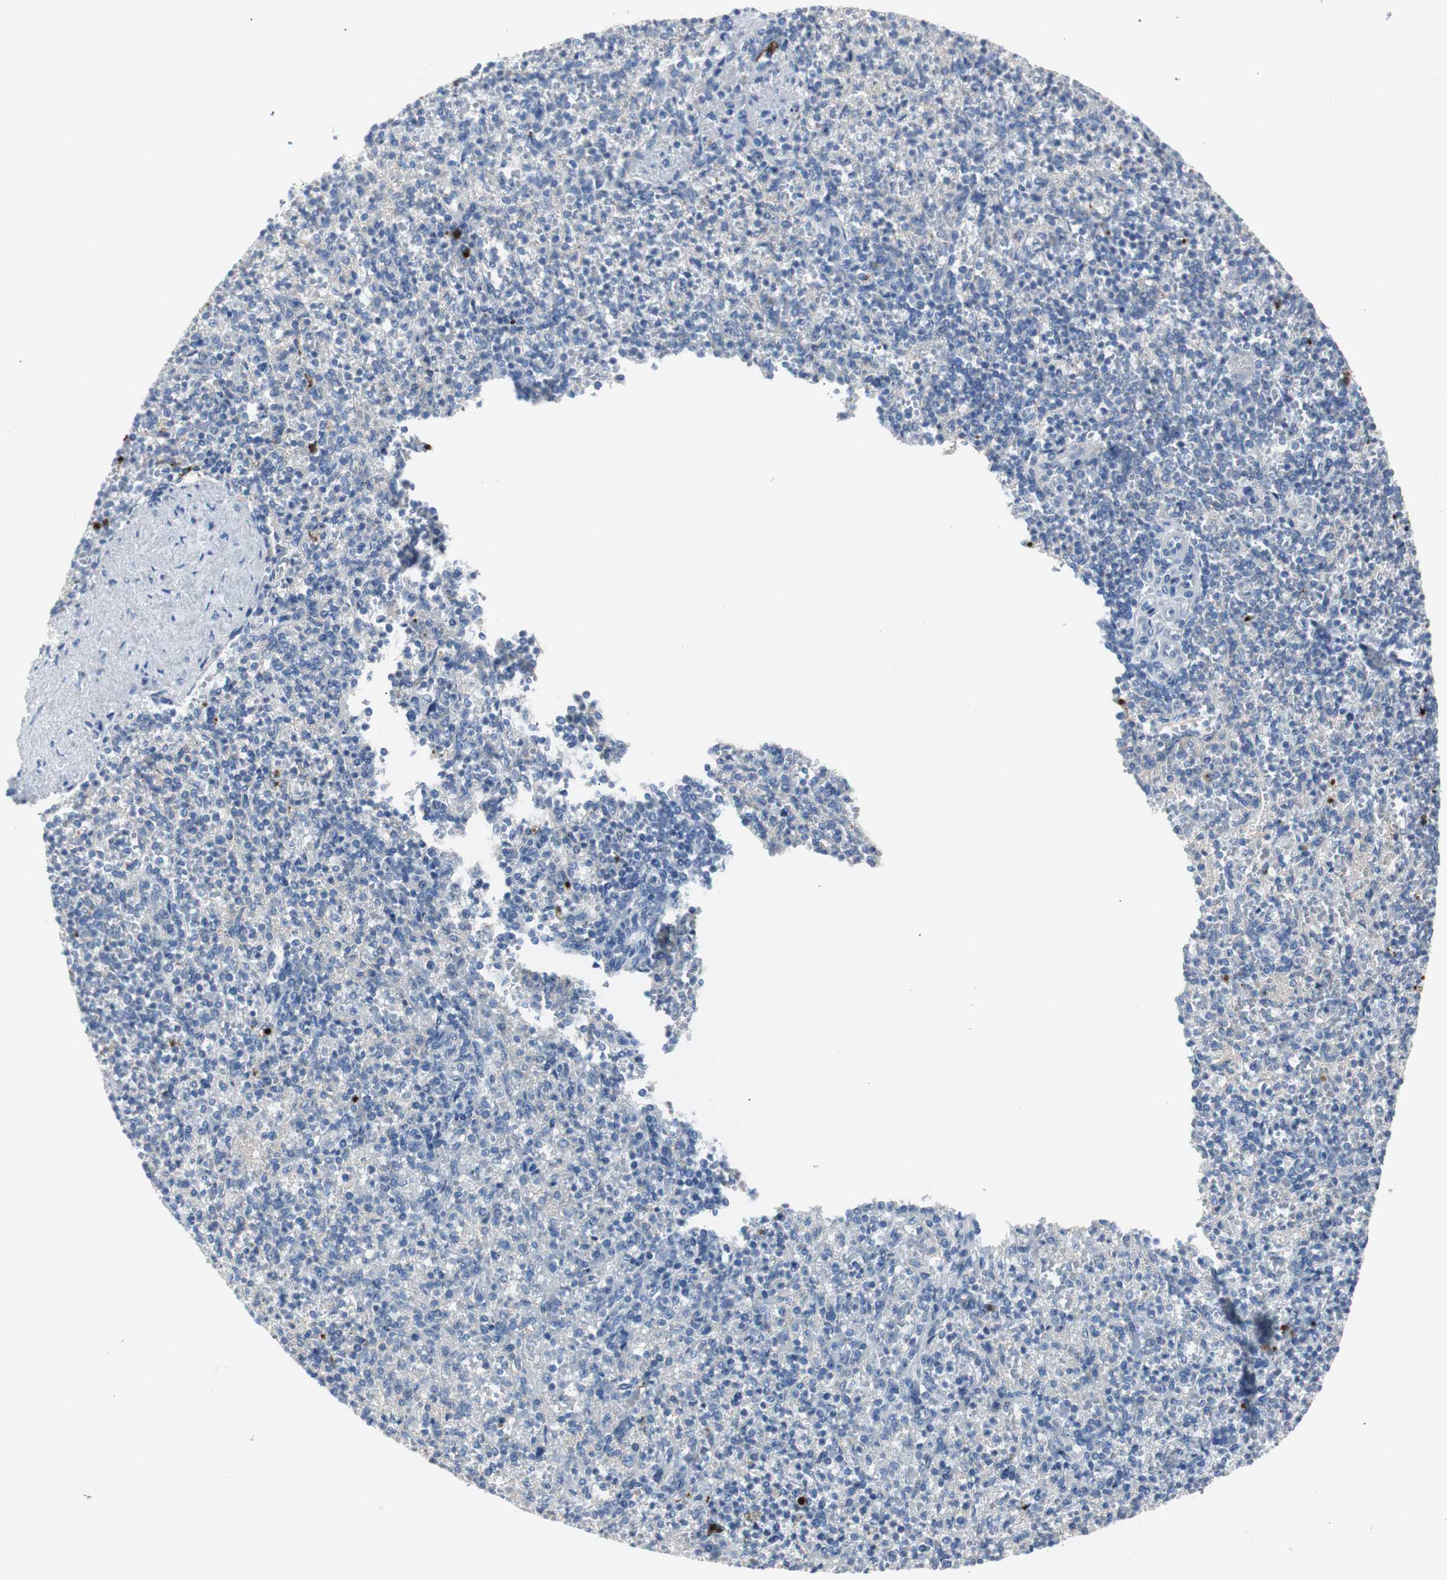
{"staining": {"intensity": "negative", "quantity": "none", "location": "none"}, "tissue": "spleen", "cell_type": "Cells in red pulp", "image_type": "normal", "snomed": [{"axis": "morphology", "description": "Normal tissue, NOS"}, {"axis": "topography", "description": "Spleen"}], "caption": "The IHC histopathology image has no significant positivity in cells in red pulp of spleen. The staining is performed using DAB (3,3'-diaminobenzidine) brown chromogen with nuclei counter-stained in using hematoxylin.", "gene": "RASA1", "patient": {"sex": "female", "age": 74}}